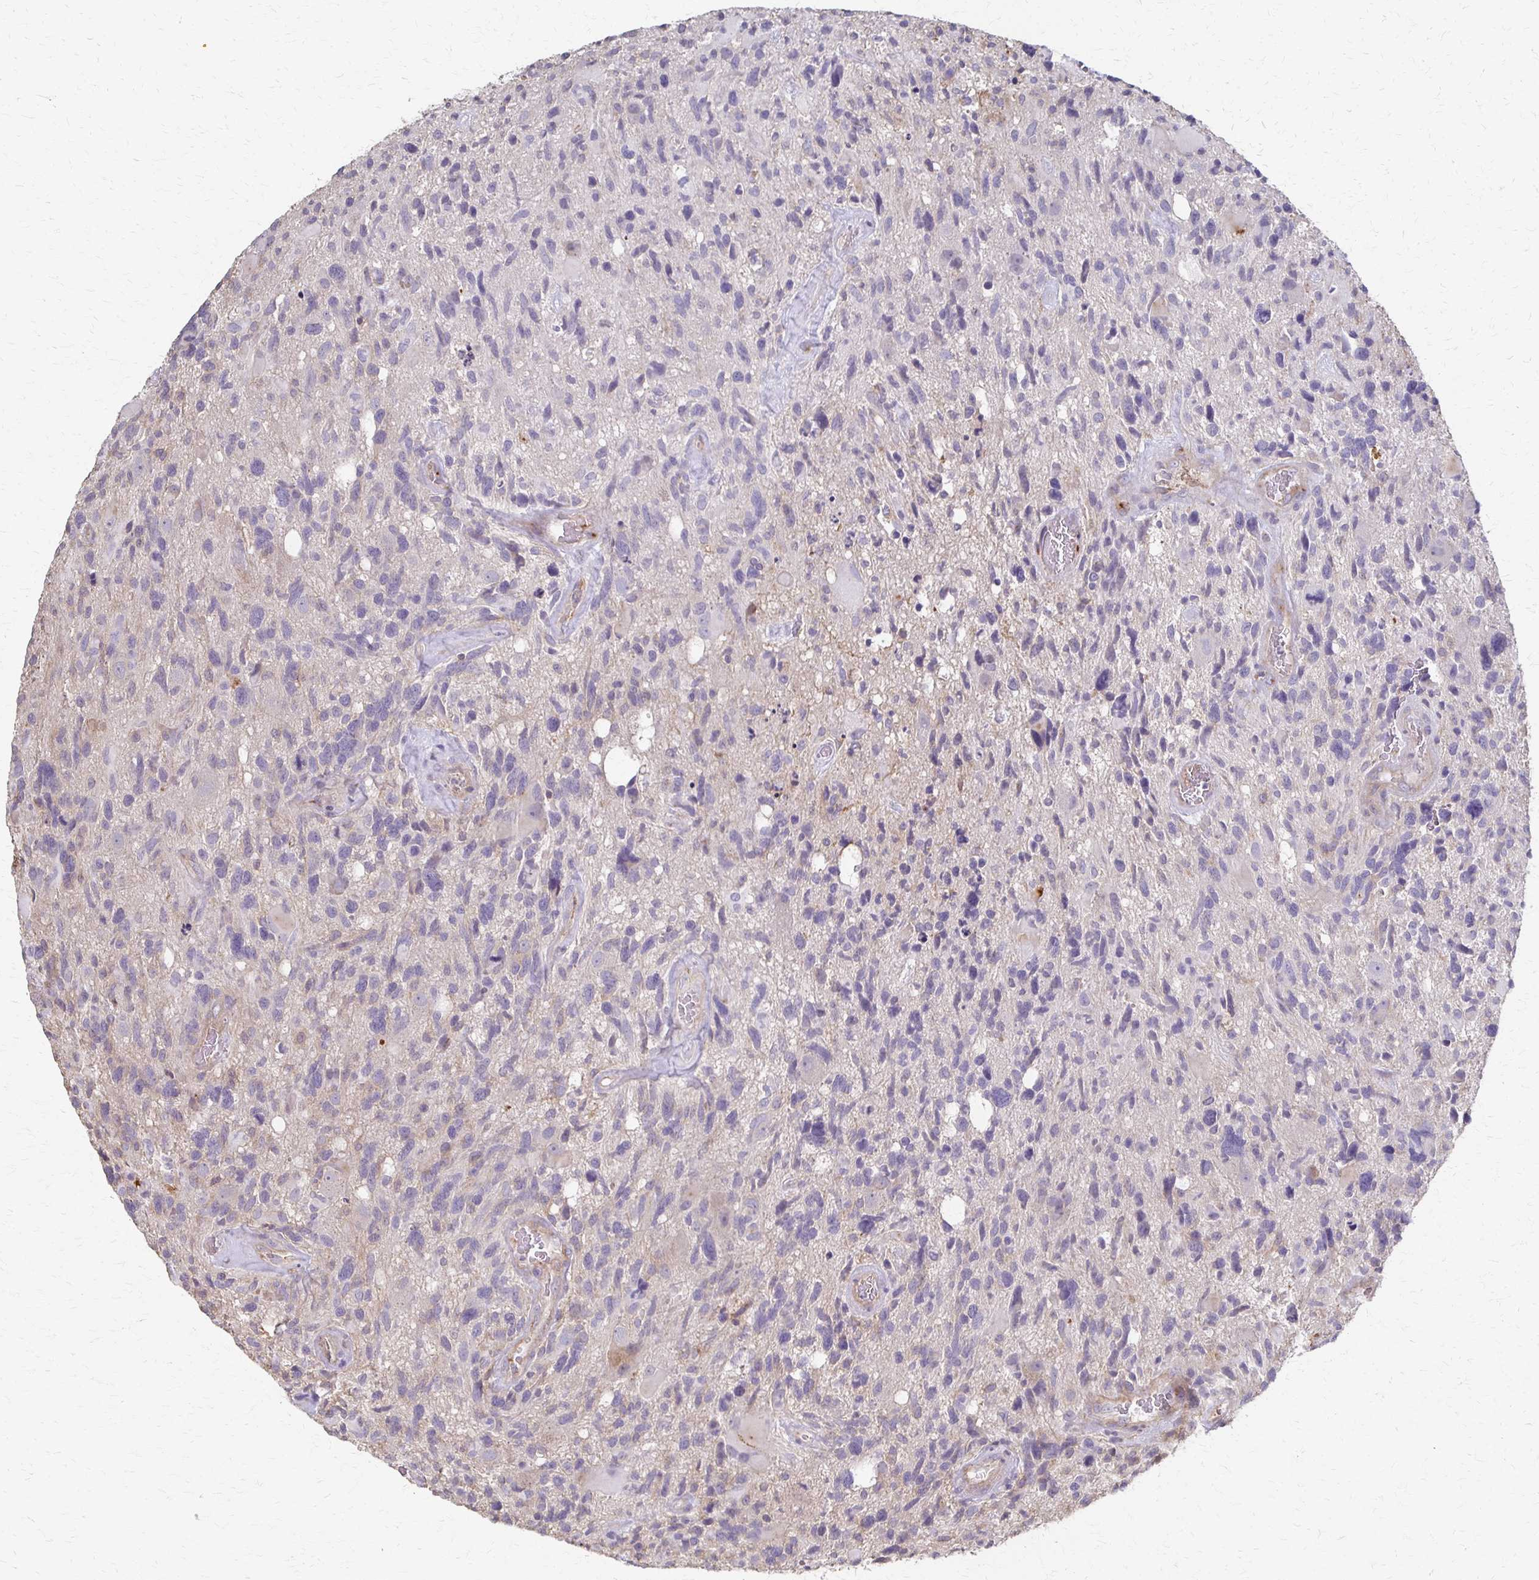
{"staining": {"intensity": "negative", "quantity": "none", "location": "none"}, "tissue": "glioma", "cell_type": "Tumor cells", "image_type": "cancer", "snomed": [{"axis": "morphology", "description": "Glioma, malignant, High grade"}, {"axis": "topography", "description": "Brain"}], "caption": "Immunohistochemistry (IHC) micrograph of neoplastic tissue: human malignant glioma (high-grade) stained with DAB (3,3'-diaminobenzidine) exhibits no significant protein staining in tumor cells.", "gene": "C1QTNF7", "patient": {"sex": "male", "age": 49}}